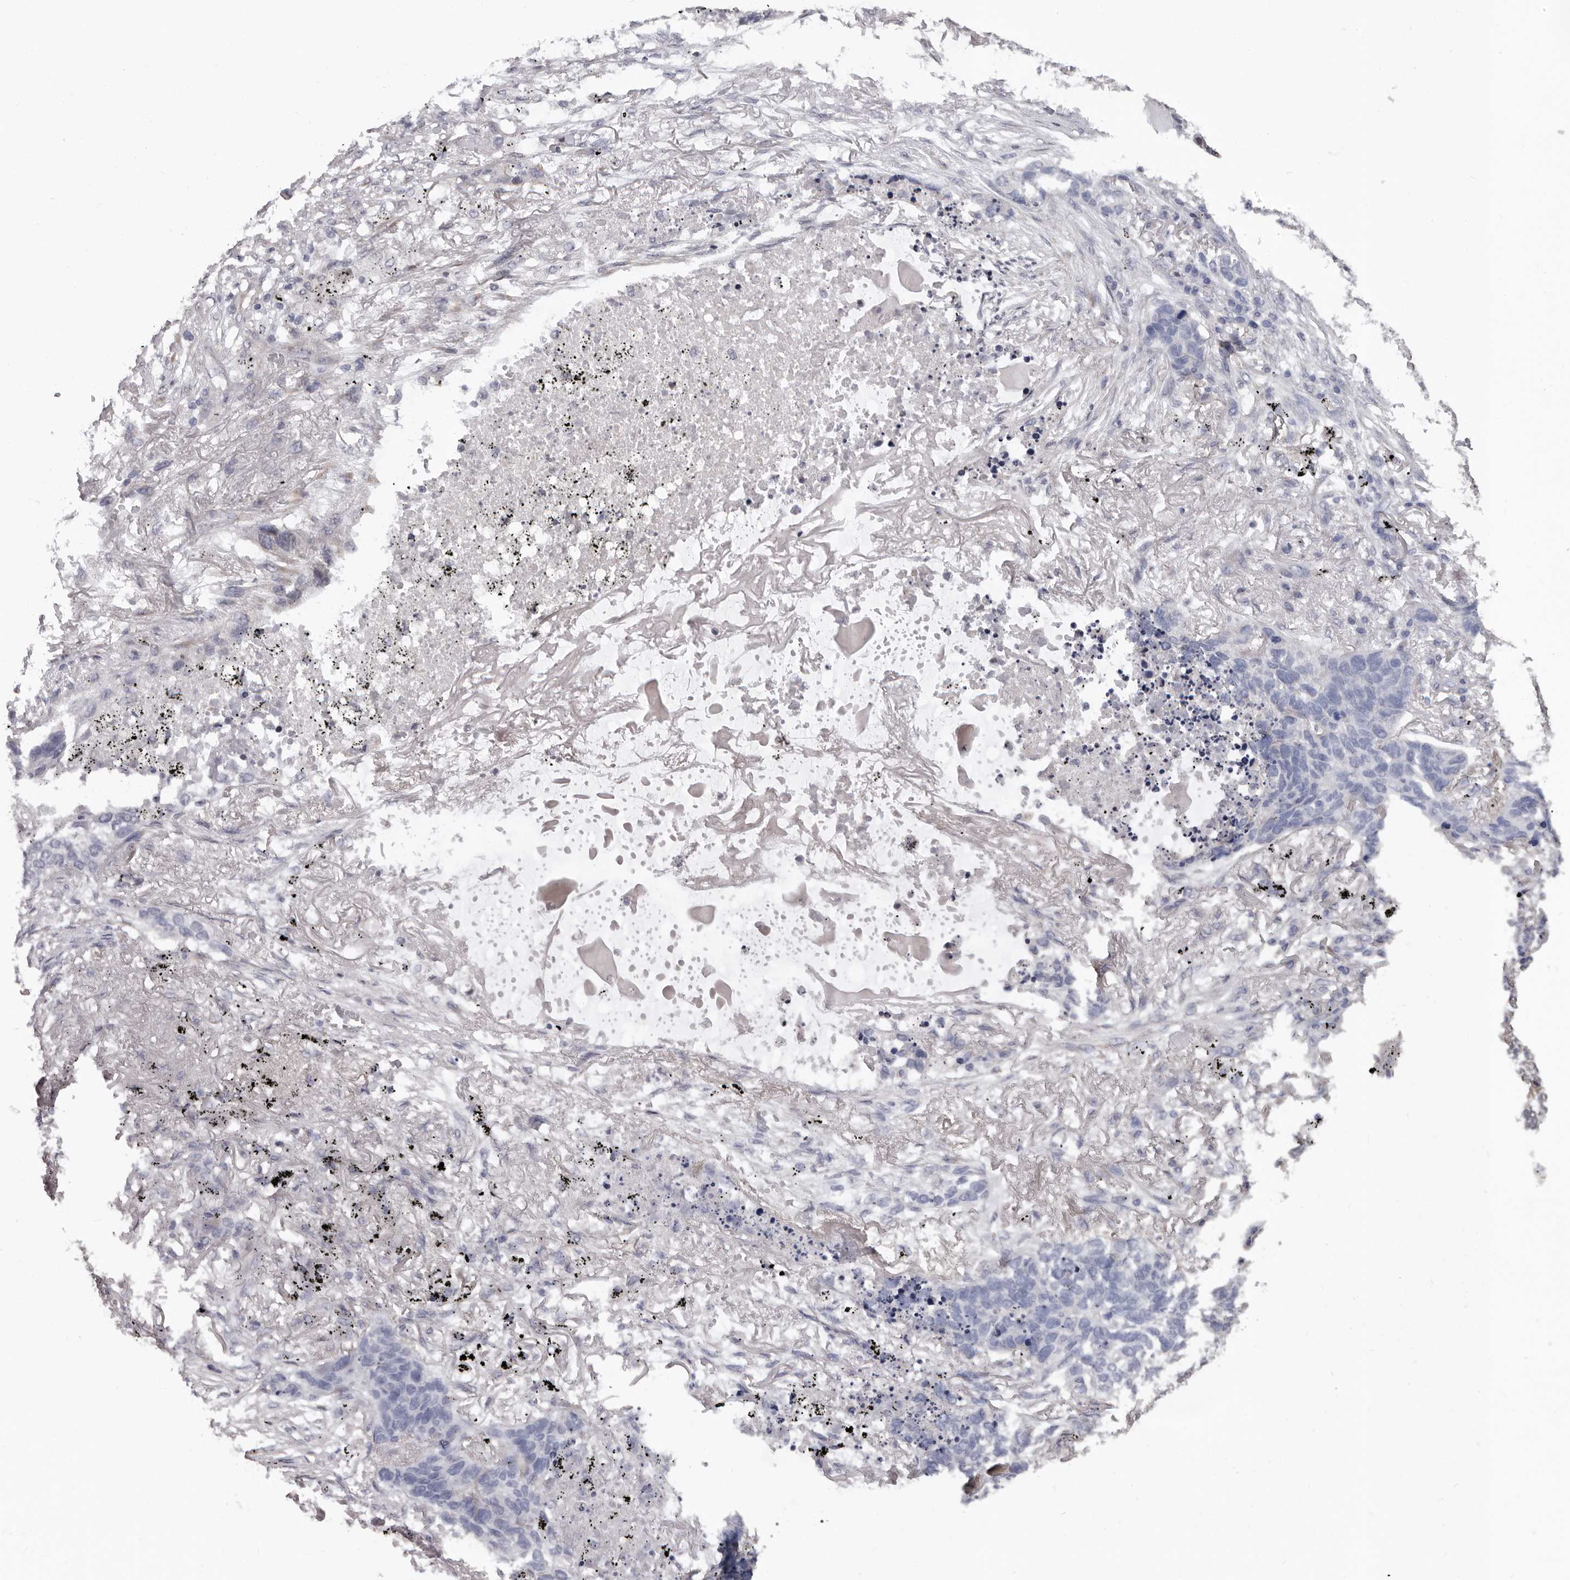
{"staining": {"intensity": "negative", "quantity": "none", "location": "none"}, "tissue": "lung cancer", "cell_type": "Tumor cells", "image_type": "cancer", "snomed": [{"axis": "morphology", "description": "Squamous cell carcinoma, NOS"}, {"axis": "topography", "description": "Lung"}], "caption": "Immunohistochemical staining of lung cancer (squamous cell carcinoma) displays no significant expression in tumor cells.", "gene": "MED8", "patient": {"sex": "female", "age": 63}}